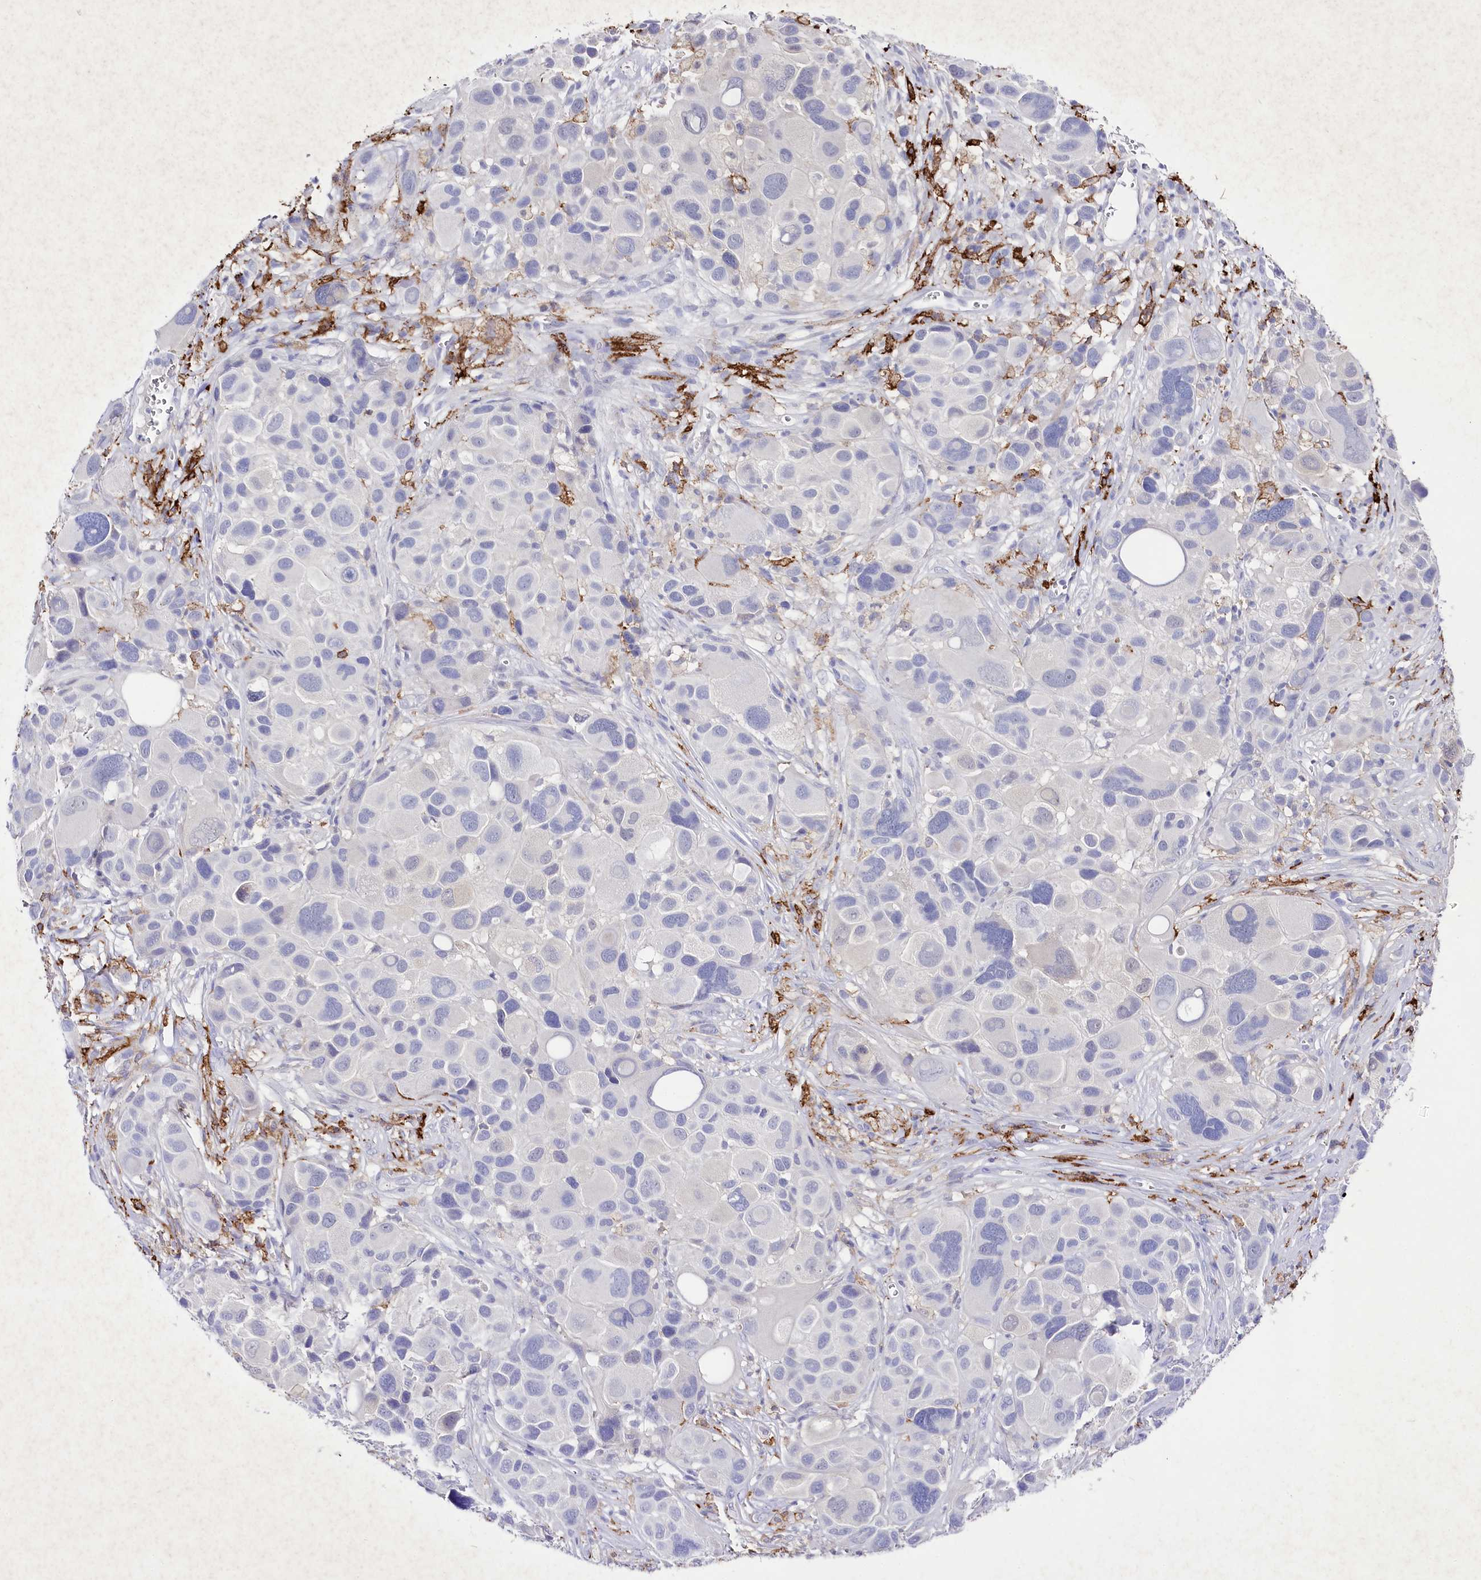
{"staining": {"intensity": "negative", "quantity": "none", "location": "none"}, "tissue": "melanoma", "cell_type": "Tumor cells", "image_type": "cancer", "snomed": [{"axis": "morphology", "description": "Malignant melanoma, NOS"}, {"axis": "topography", "description": "Skin of trunk"}], "caption": "This is an immunohistochemistry histopathology image of human melanoma. There is no expression in tumor cells.", "gene": "CLEC4M", "patient": {"sex": "male", "age": 71}}